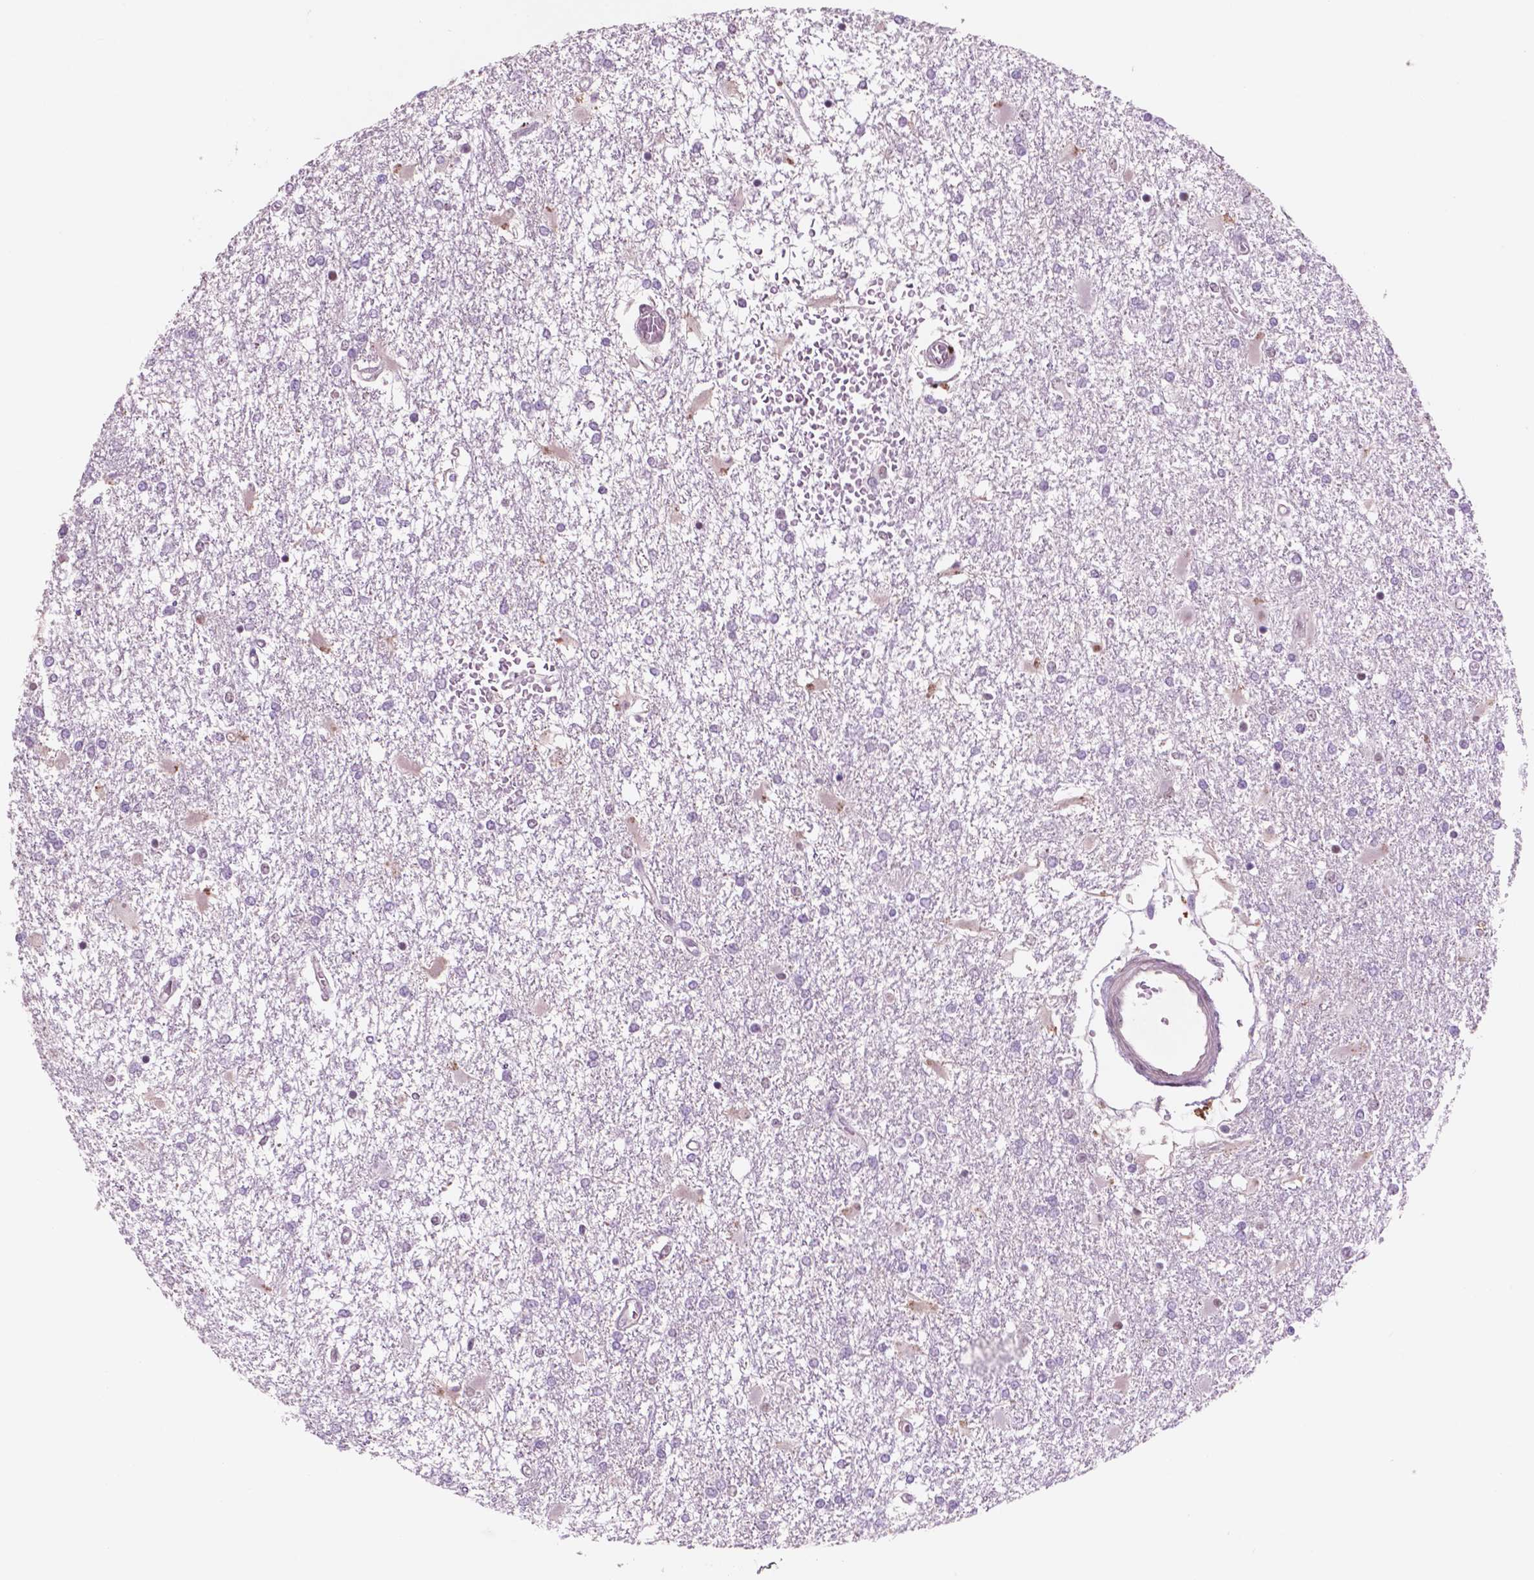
{"staining": {"intensity": "negative", "quantity": "none", "location": "none"}, "tissue": "glioma", "cell_type": "Tumor cells", "image_type": "cancer", "snomed": [{"axis": "morphology", "description": "Glioma, malignant, High grade"}, {"axis": "topography", "description": "Cerebral cortex"}], "caption": "Immunohistochemistry (IHC) photomicrograph of neoplastic tissue: glioma stained with DAB reveals no significant protein staining in tumor cells.", "gene": "CTR9", "patient": {"sex": "male", "age": 79}}